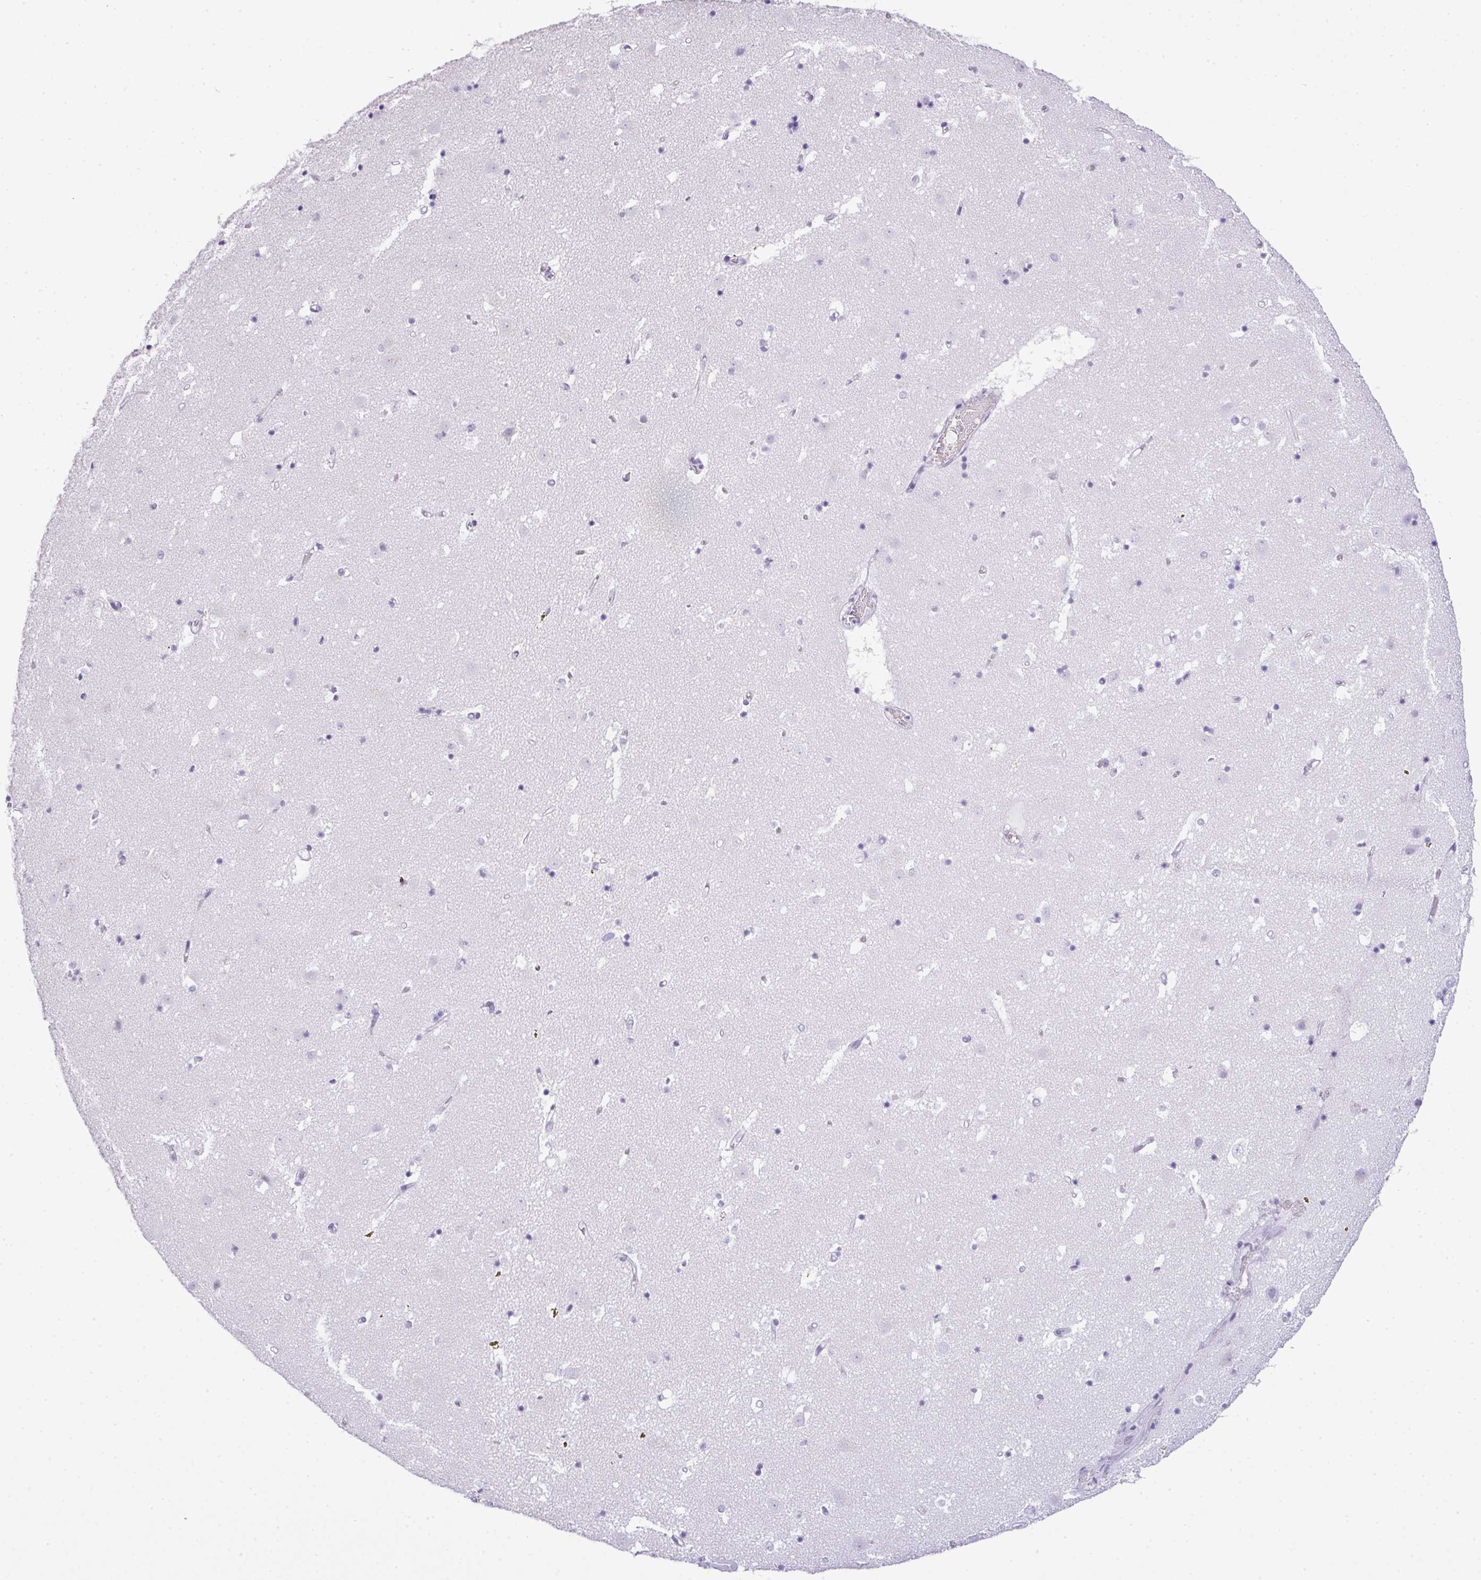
{"staining": {"intensity": "negative", "quantity": "none", "location": "none"}, "tissue": "caudate", "cell_type": "Glial cells", "image_type": "normal", "snomed": [{"axis": "morphology", "description": "Normal tissue, NOS"}, {"axis": "topography", "description": "Lateral ventricle wall"}], "caption": "Protein analysis of unremarkable caudate shows no significant staining in glial cells.", "gene": "TNP1", "patient": {"sex": "male", "age": 58}}